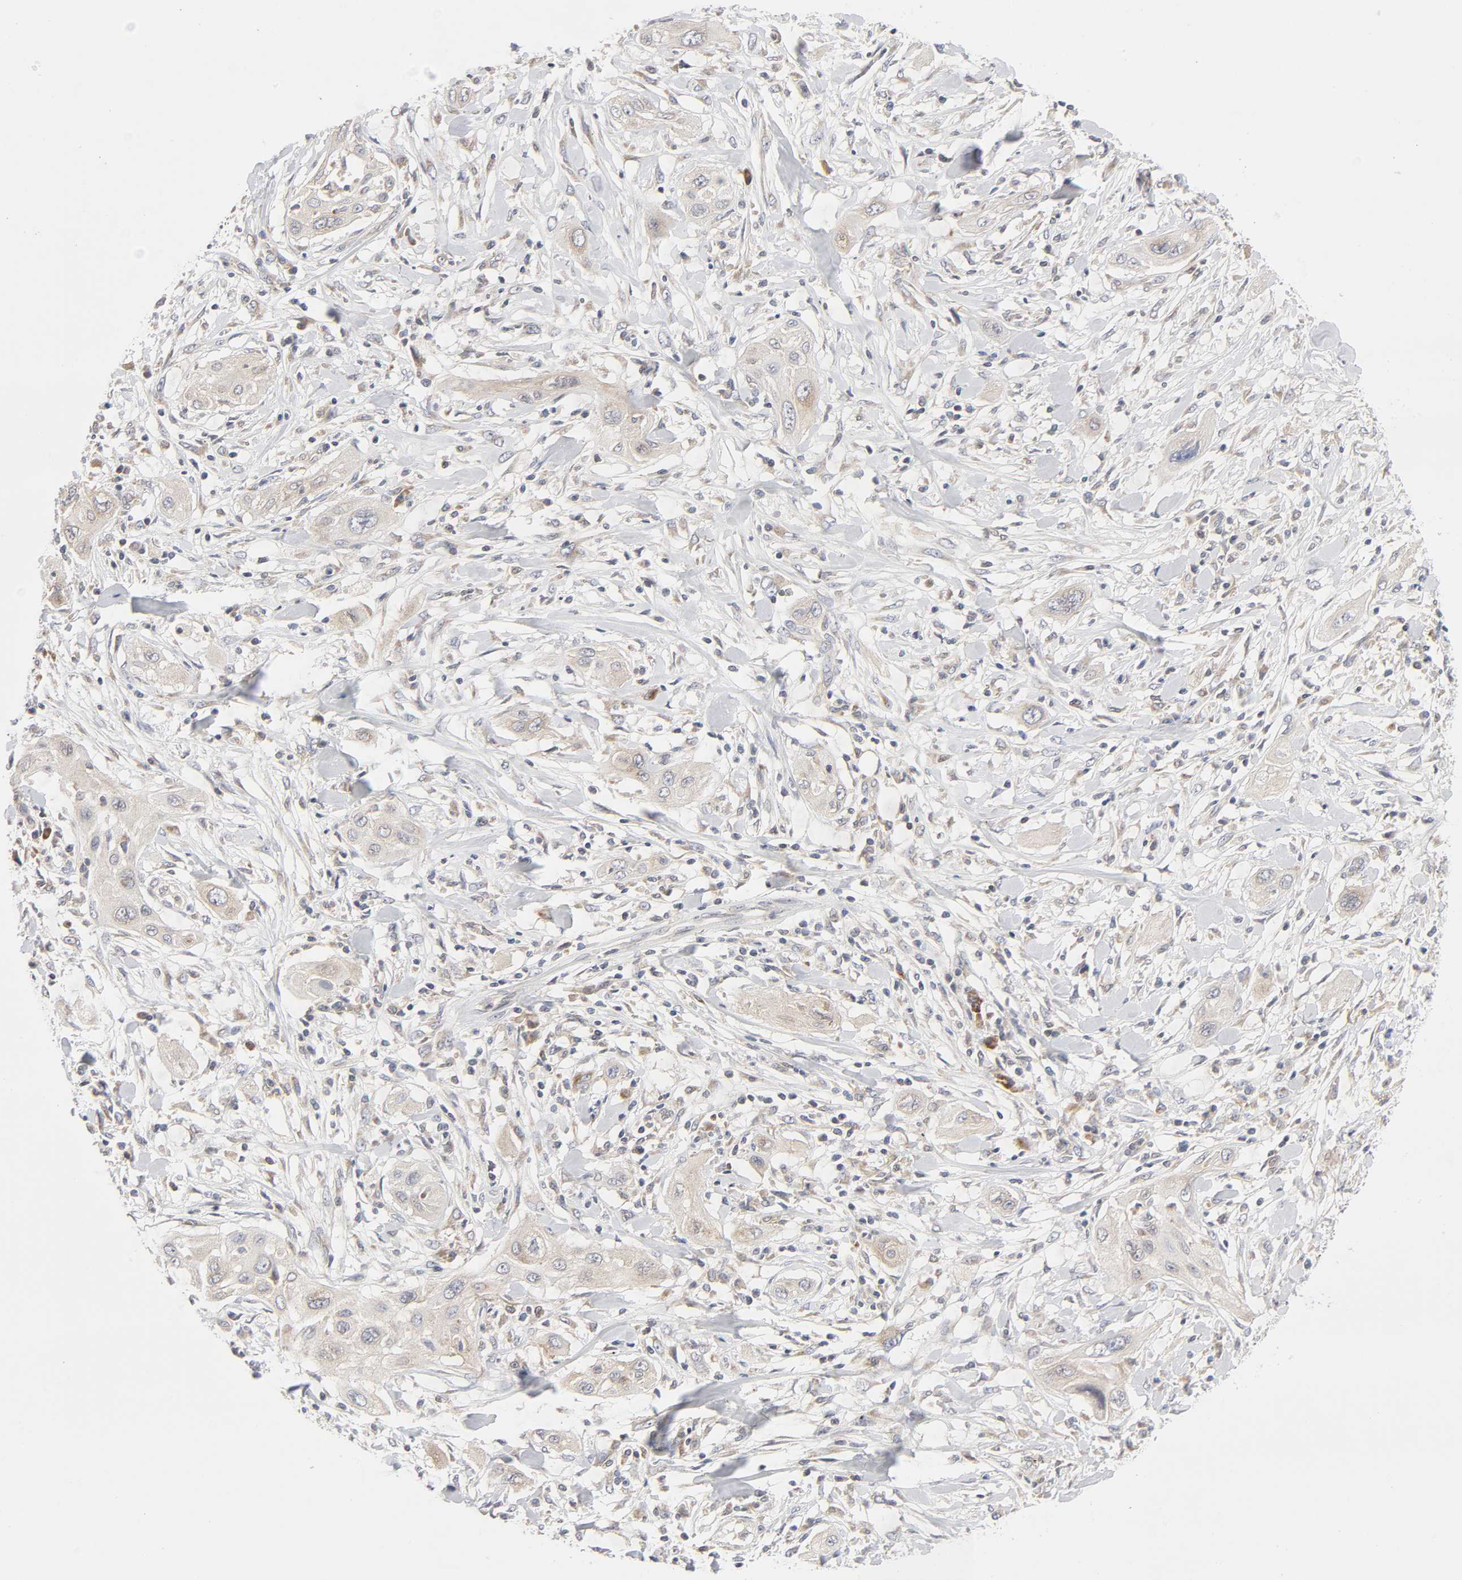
{"staining": {"intensity": "weak", "quantity": "25%-75%", "location": "cytoplasmic/membranous"}, "tissue": "lung cancer", "cell_type": "Tumor cells", "image_type": "cancer", "snomed": [{"axis": "morphology", "description": "Squamous cell carcinoma, NOS"}, {"axis": "topography", "description": "Lung"}], "caption": "Lung cancer stained with DAB (3,3'-diaminobenzidine) IHC shows low levels of weak cytoplasmic/membranous positivity in about 25%-75% of tumor cells. (Brightfield microscopy of DAB IHC at high magnification).", "gene": "IL4R", "patient": {"sex": "female", "age": 47}}